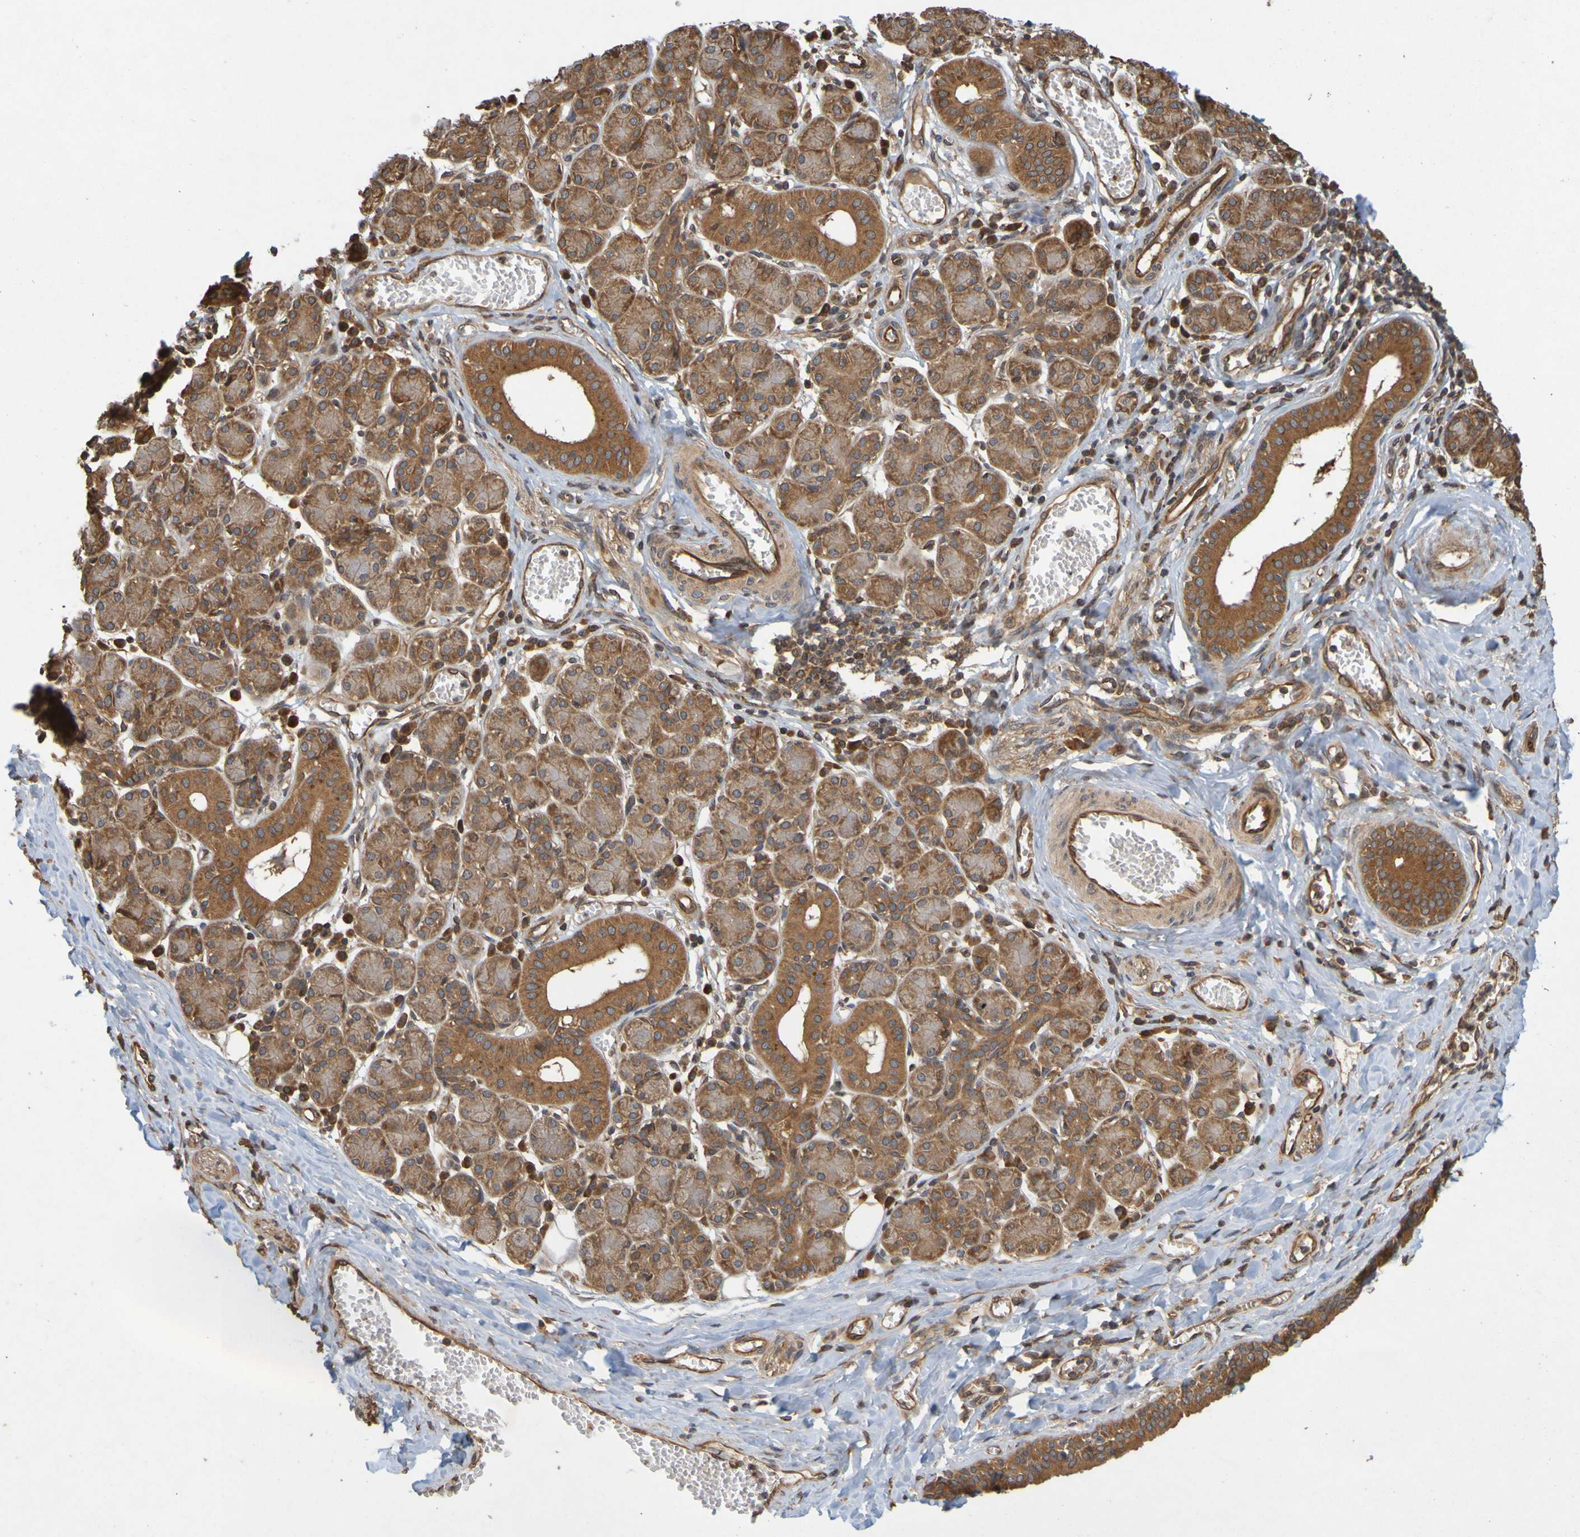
{"staining": {"intensity": "strong", "quantity": ">75%", "location": "cytoplasmic/membranous"}, "tissue": "salivary gland", "cell_type": "Glandular cells", "image_type": "normal", "snomed": [{"axis": "morphology", "description": "Normal tissue, NOS"}, {"axis": "morphology", "description": "Inflammation, NOS"}, {"axis": "topography", "description": "Lymph node"}, {"axis": "topography", "description": "Salivary gland"}], "caption": "Immunohistochemistry (DAB) staining of normal salivary gland exhibits strong cytoplasmic/membranous protein staining in about >75% of glandular cells.", "gene": "OCRL", "patient": {"sex": "male", "age": 3}}